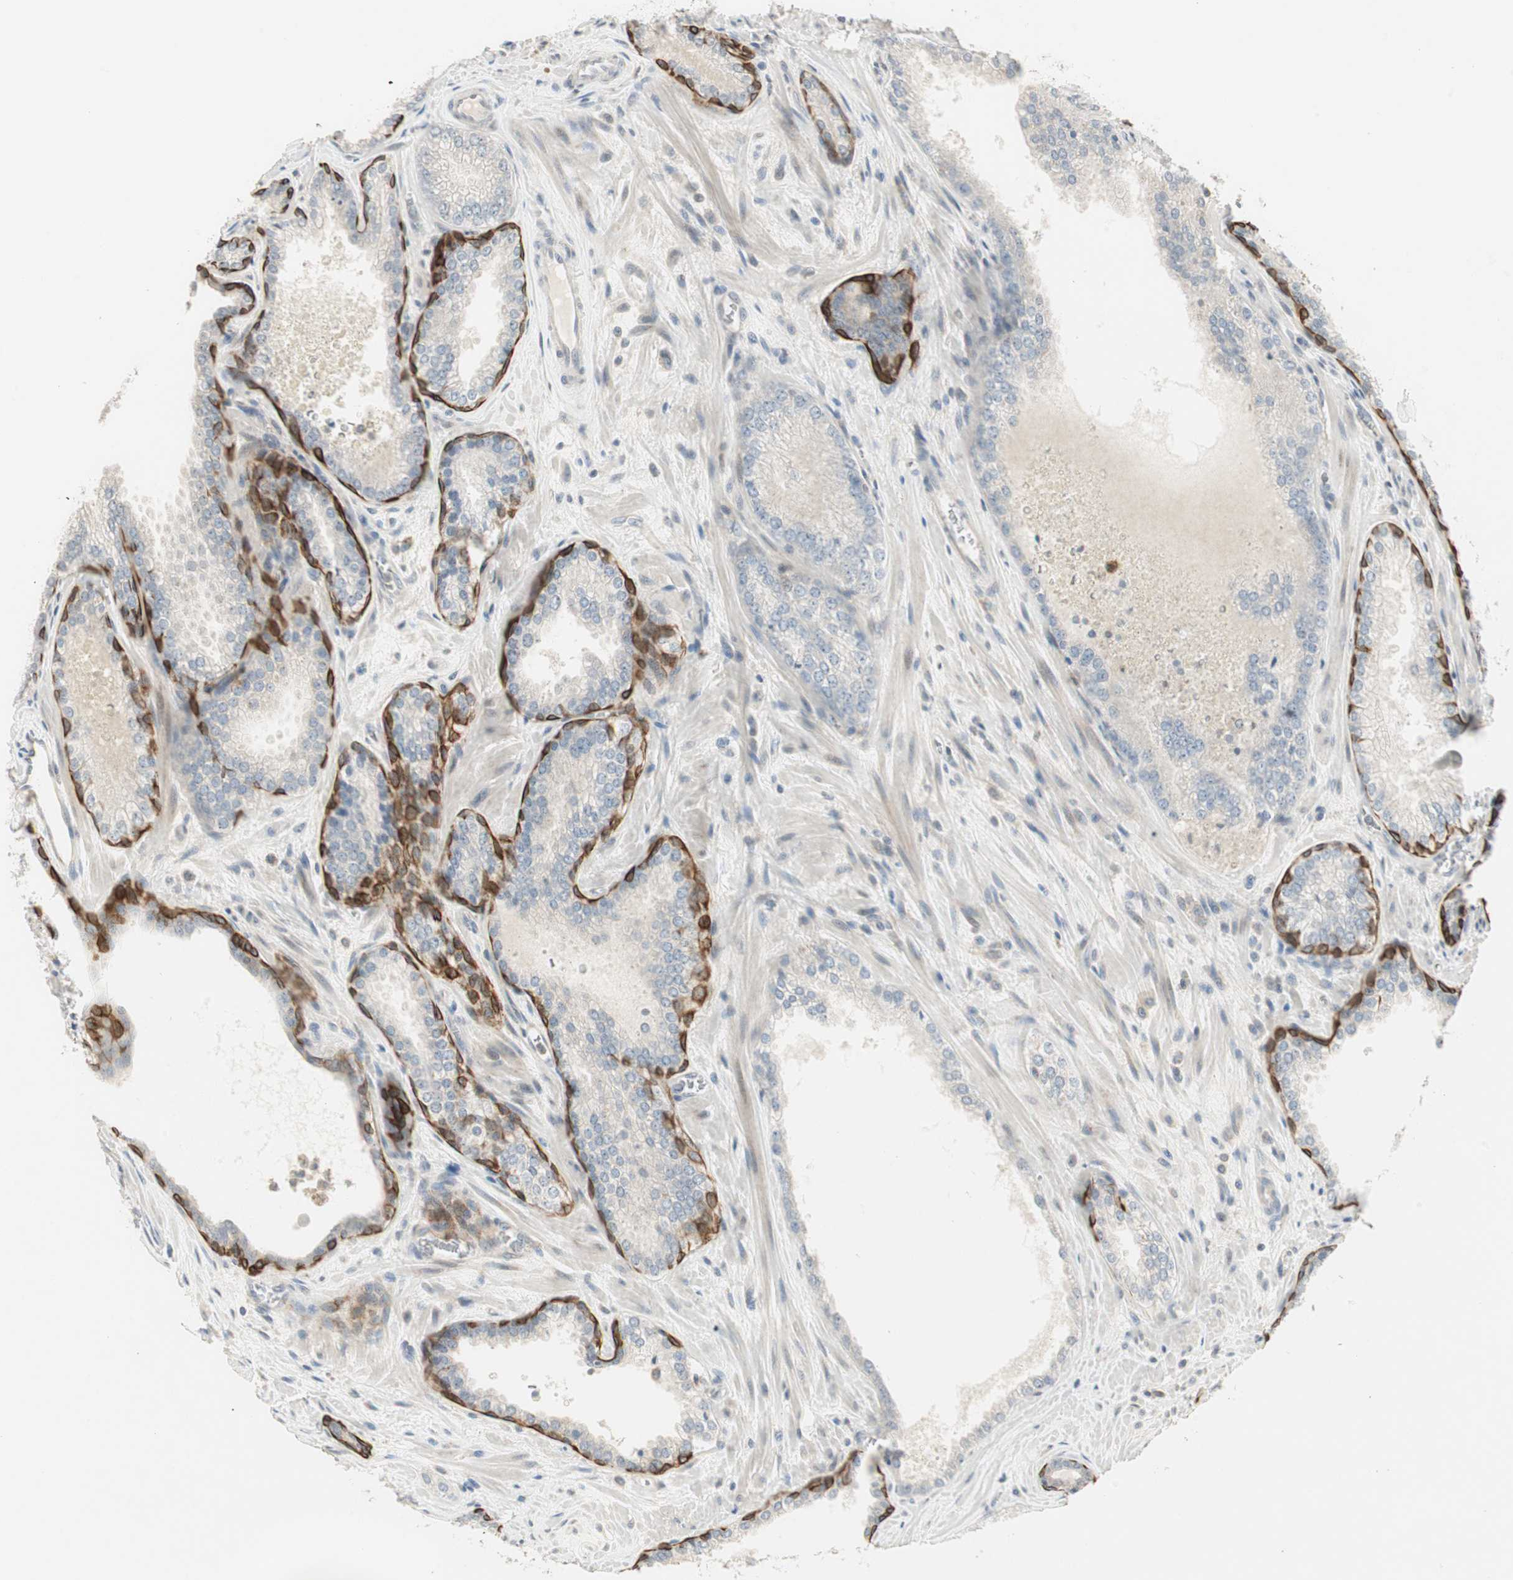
{"staining": {"intensity": "negative", "quantity": "none", "location": "none"}, "tissue": "prostate cancer", "cell_type": "Tumor cells", "image_type": "cancer", "snomed": [{"axis": "morphology", "description": "Adenocarcinoma, Low grade"}, {"axis": "topography", "description": "Prostate"}], "caption": "Tumor cells show no significant positivity in prostate cancer (adenocarcinoma (low-grade)). Brightfield microscopy of IHC stained with DAB (3,3'-diaminobenzidine) (brown) and hematoxylin (blue), captured at high magnification.", "gene": "ZFP36", "patient": {"sex": "male", "age": 60}}